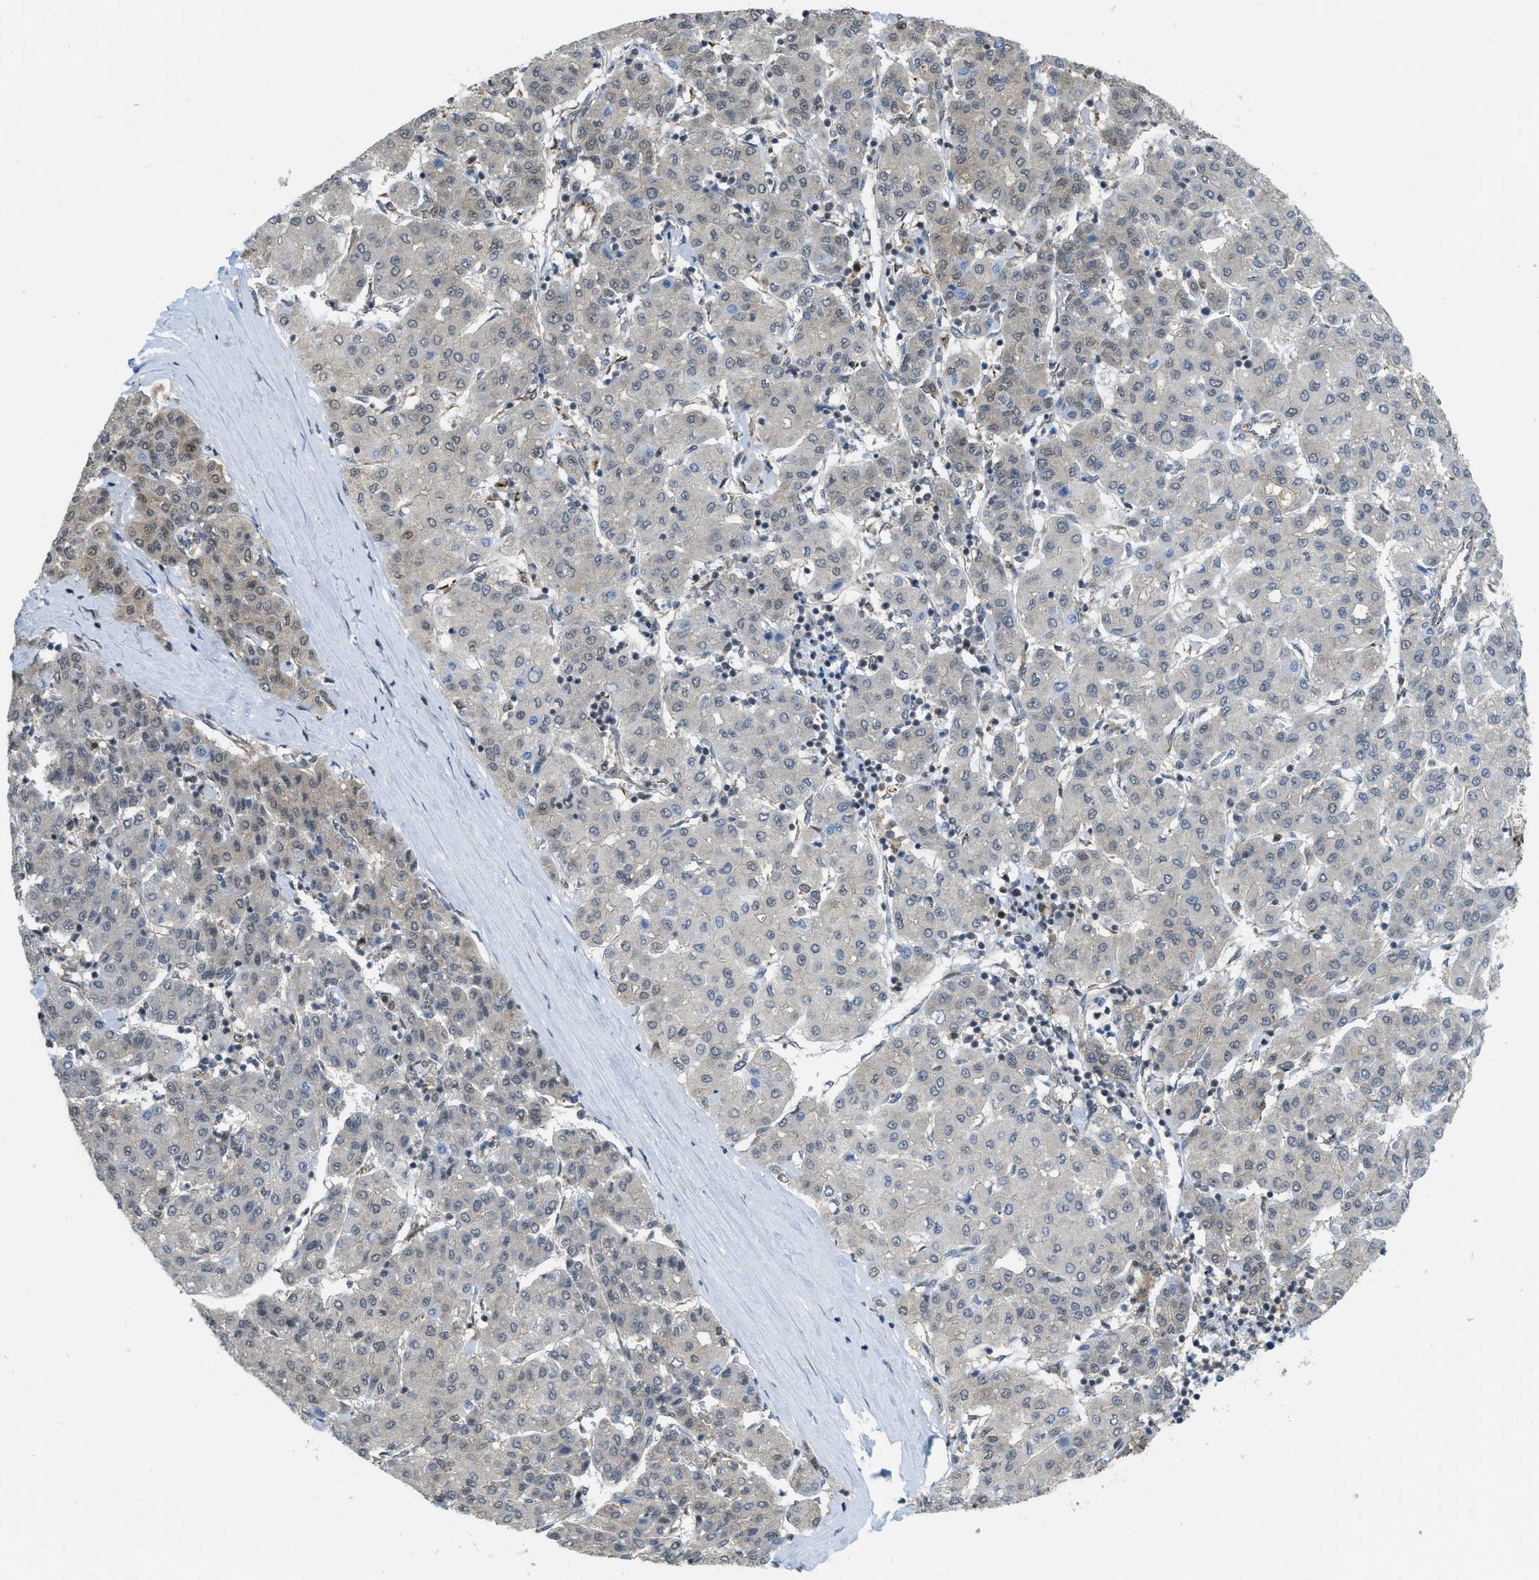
{"staining": {"intensity": "negative", "quantity": "none", "location": "none"}, "tissue": "liver cancer", "cell_type": "Tumor cells", "image_type": "cancer", "snomed": [{"axis": "morphology", "description": "Carcinoma, Hepatocellular, NOS"}, {"axis": "topography", "description": "Liver"}], "caption": "The image shows no staining of tumor cells in liver cancer.", "gene": "TNPO1", "patient": {"sex": "male", "age": 65}}